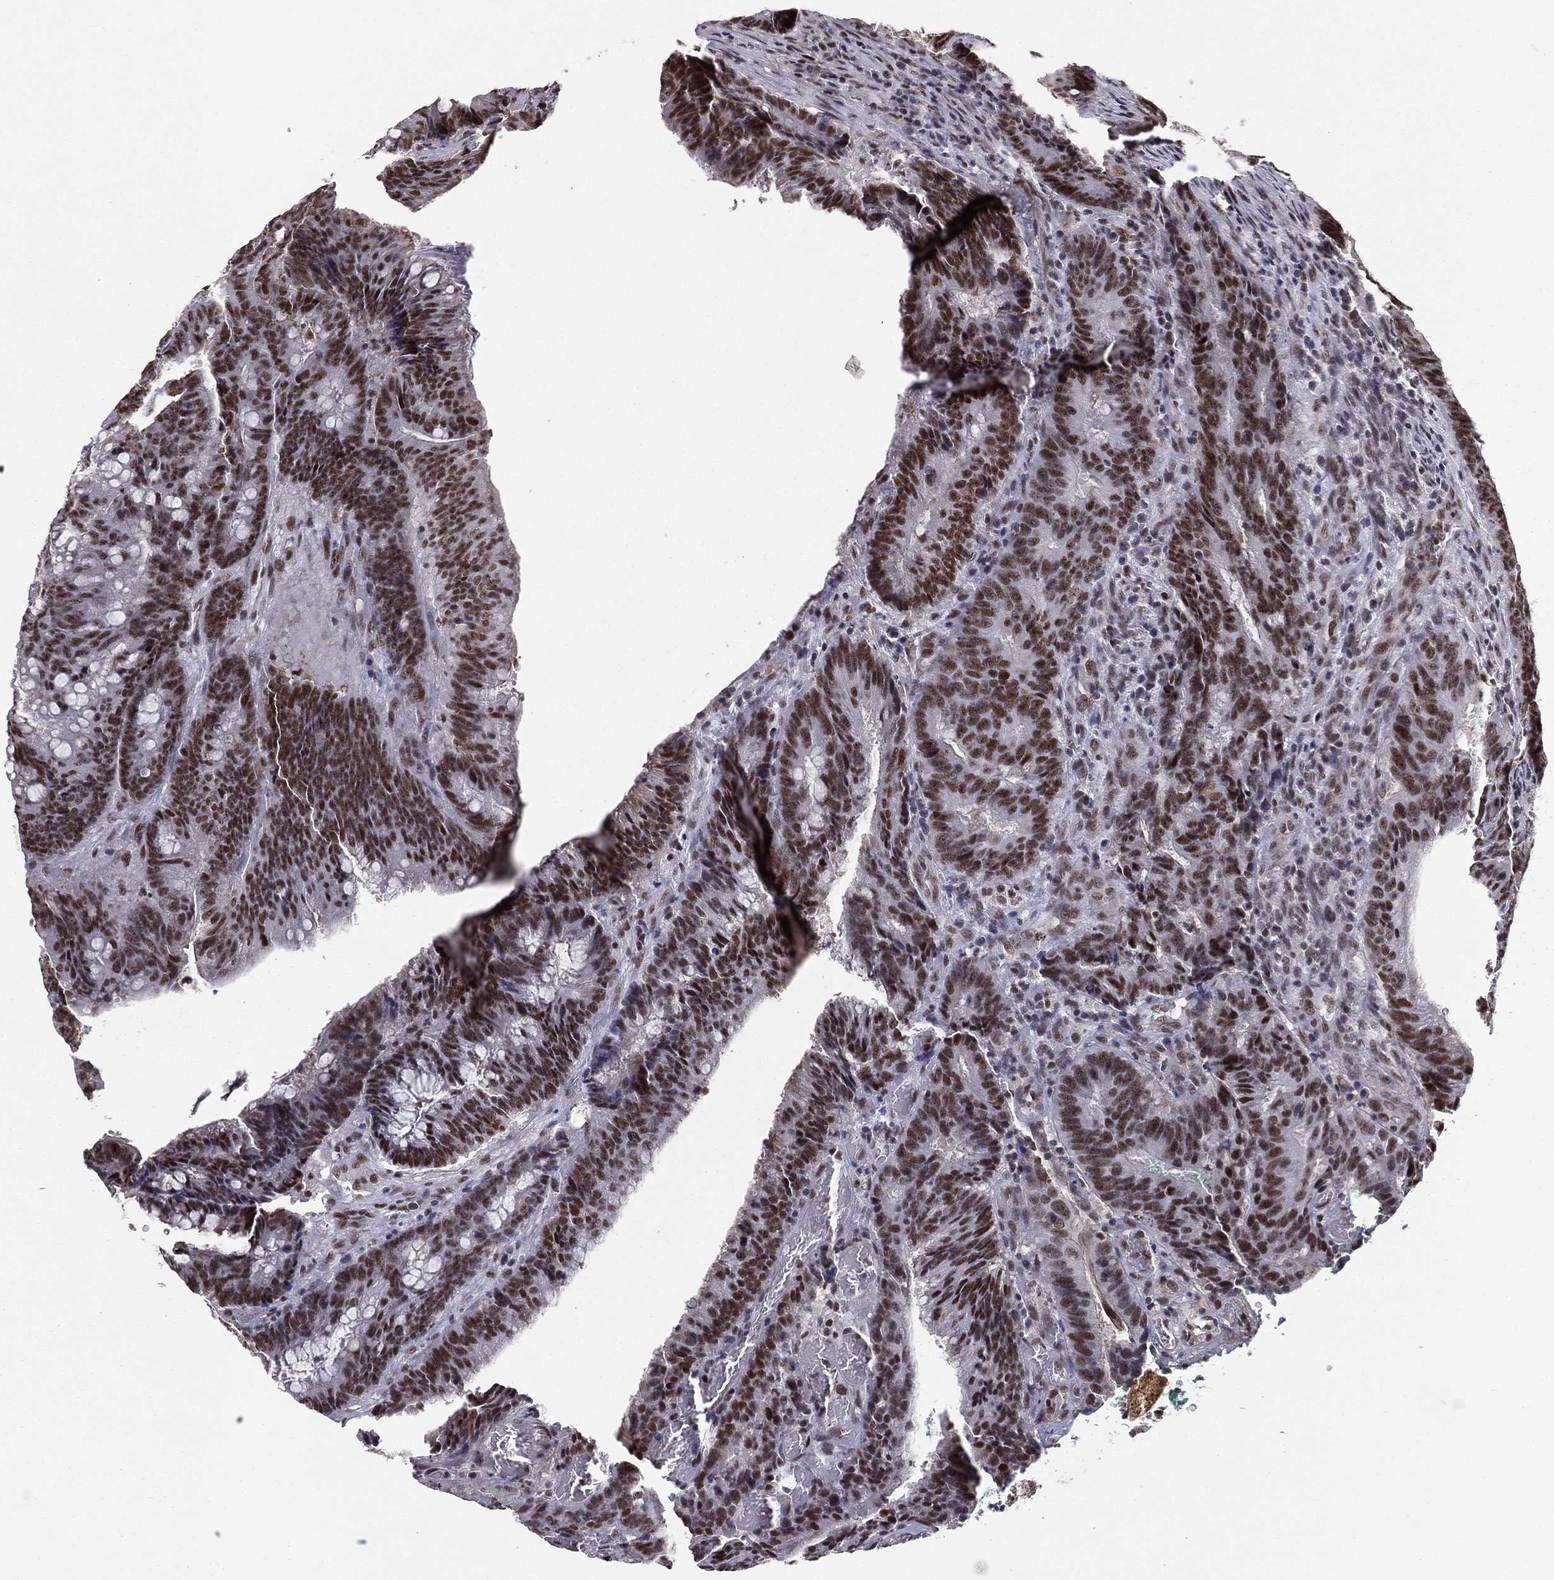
{"staining": {"intensity": "strong", "quantity": ">75%", "location": "nuclear"}, "tissue": "colorectal cancer", "cell_type": "Tumor cells", "image_type": "cancer", "snomed": [{"axis": "morphology", "description": "Adenocarcinoma, NOS"}, {"axis": "topography", "description": "Colon"}], "caption": "Immunohistochemical staining of colorectal cancer (adenocarcinoma) displays high levels of strong nuclear positivity in approximately >75% of tumor cells. (DAB = brown stain, brightfield microscopy at high magnification).", "gene": "GPALPP1", "patient": {"sex": "female", "age": 87}}